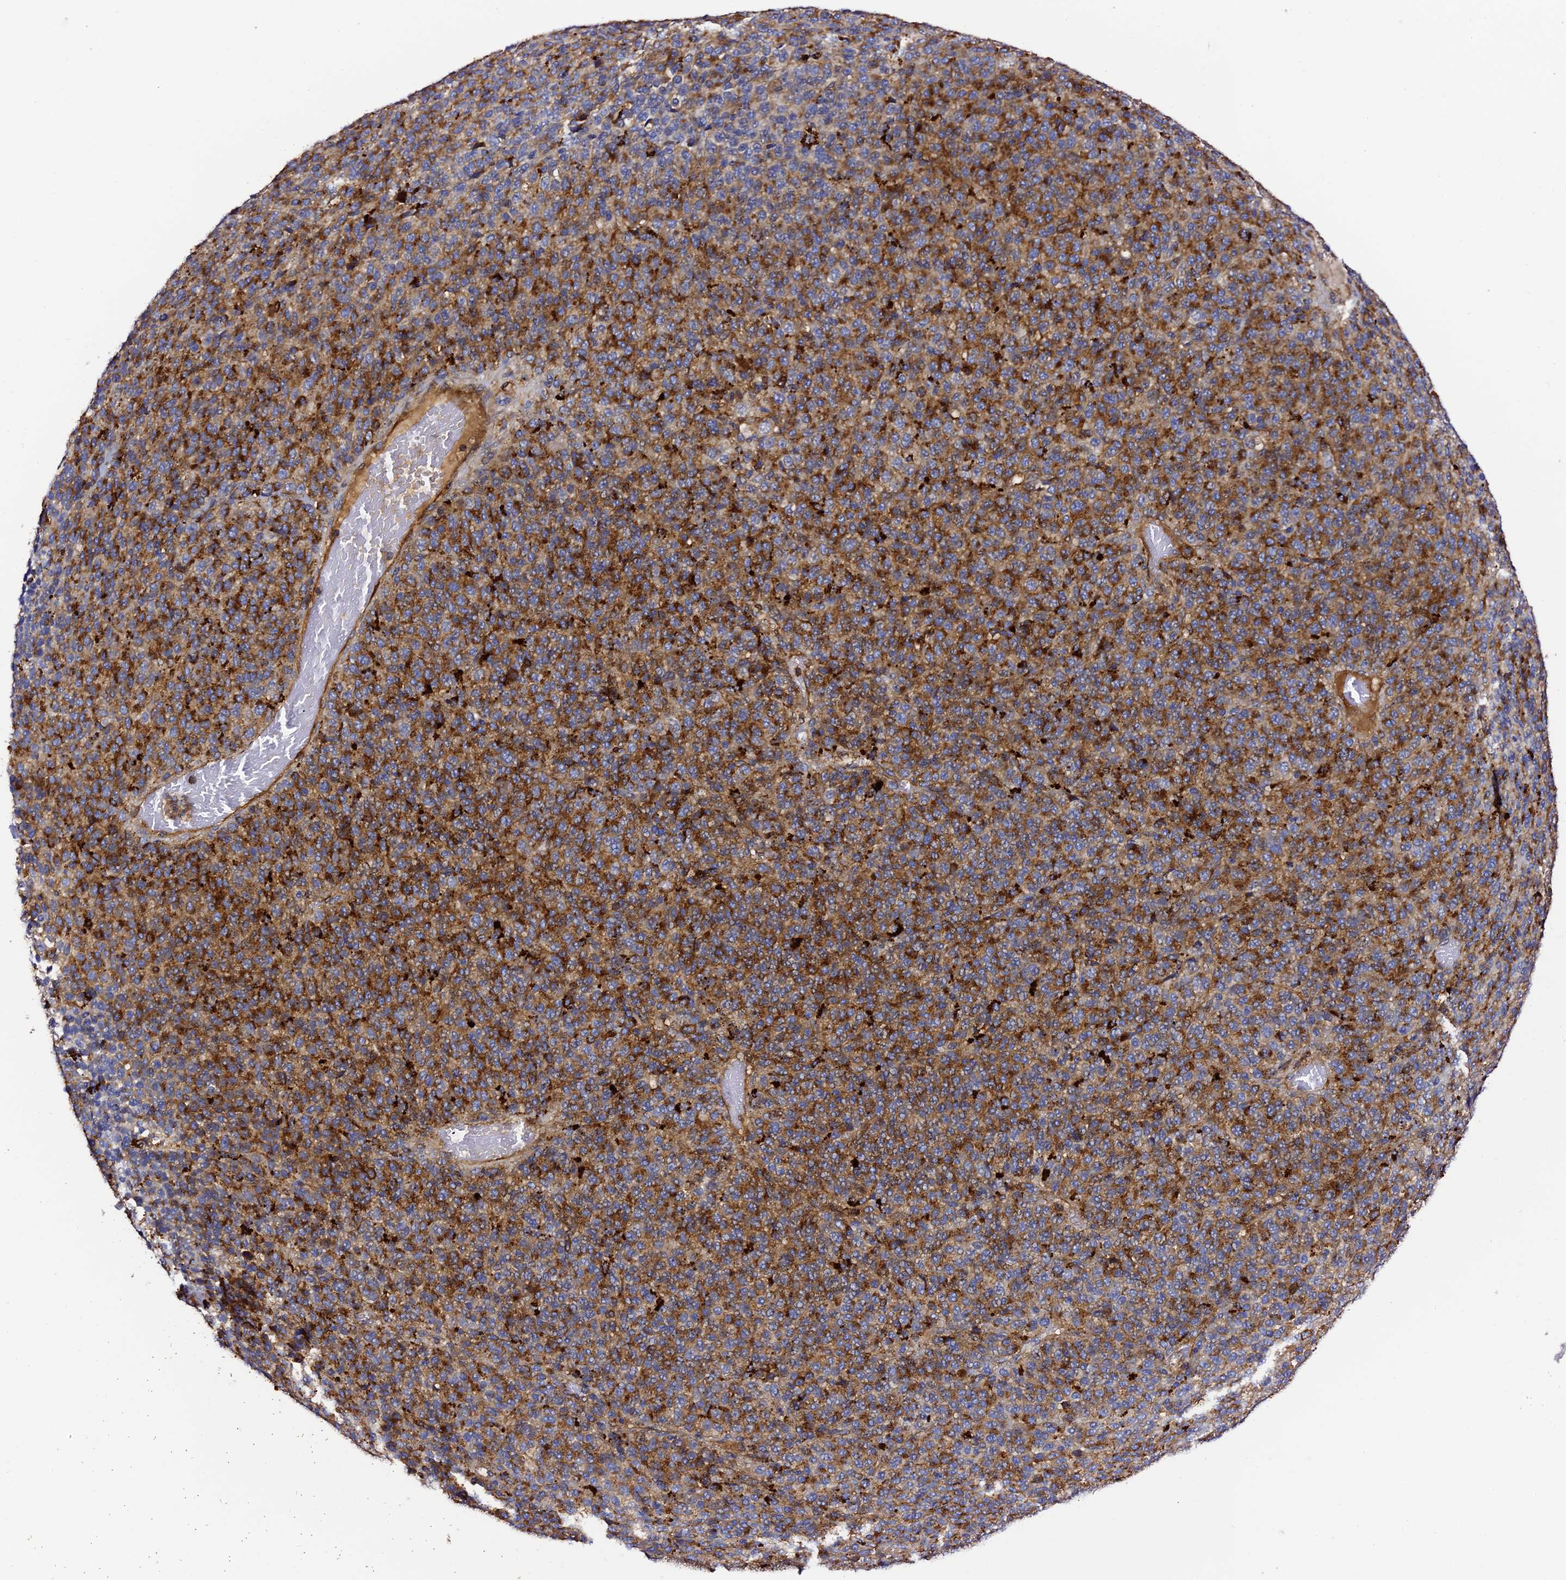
{"staining": {"intensity": "strong", "quantity": ">75%", "location": "cytoplasmic/membranous"}, "tissue": "melanoma", "cell_type": "Tumor cells", "image_type": "cancer", "snomed": [{"axis": "morphology", "description": "Malignant melanoma, Metastatic site"}, {"axis": "topography", "description": "Brain"}], "caption": "Malignant melanoma (metastatic site) stained for a protein (brown) exhibits strong cytoplasmic/membranous positive positivity in about >75% of tumor cells.", "gene": "TRPV2", "patient": {"sex": "female", "age": 56}}